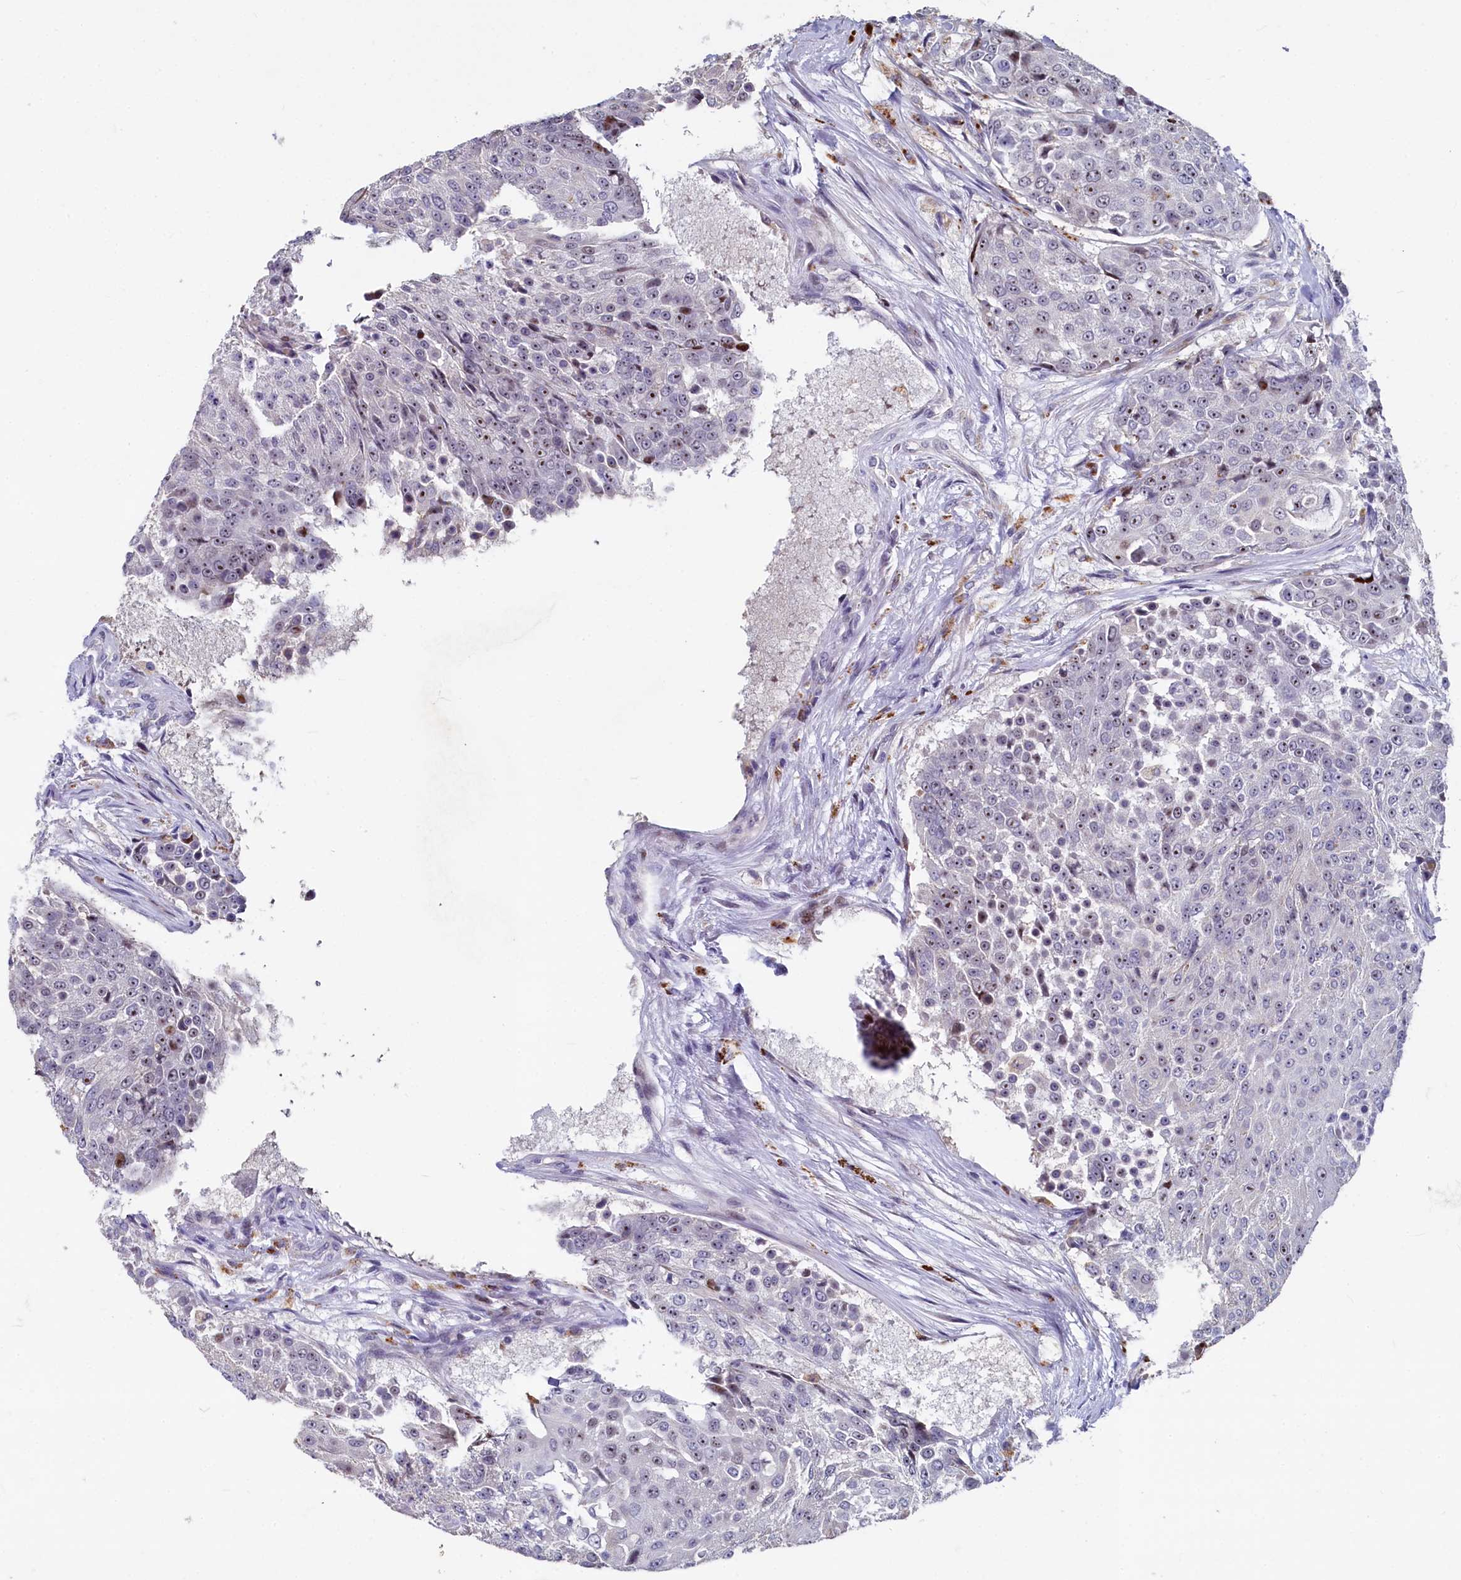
{"staining": {"intensity": "moderate", "quantity": "25%-75%", "location": "nuclear"}, "tissue": "urothelial cancer", "cell_type": "Tumor cells", "image_type": "cancer", "snomed": [{"axis": "morphology", "description": "Urothelial carcinoma, High grade"}, {"axis": "topography", "description": "Urinary bladder"}], "caption": "Immunohistochemistry photomicrograph of neoplastic tissue: human high-grade urothelial carcinoma stained using IHC displays medium levels of moderate protein expression localized specifically in the nuclear of tumor cells, appearing as a nuclear brown color.", "gene": "ASXL3", "patient": {"sex": "female", "age": 63}}